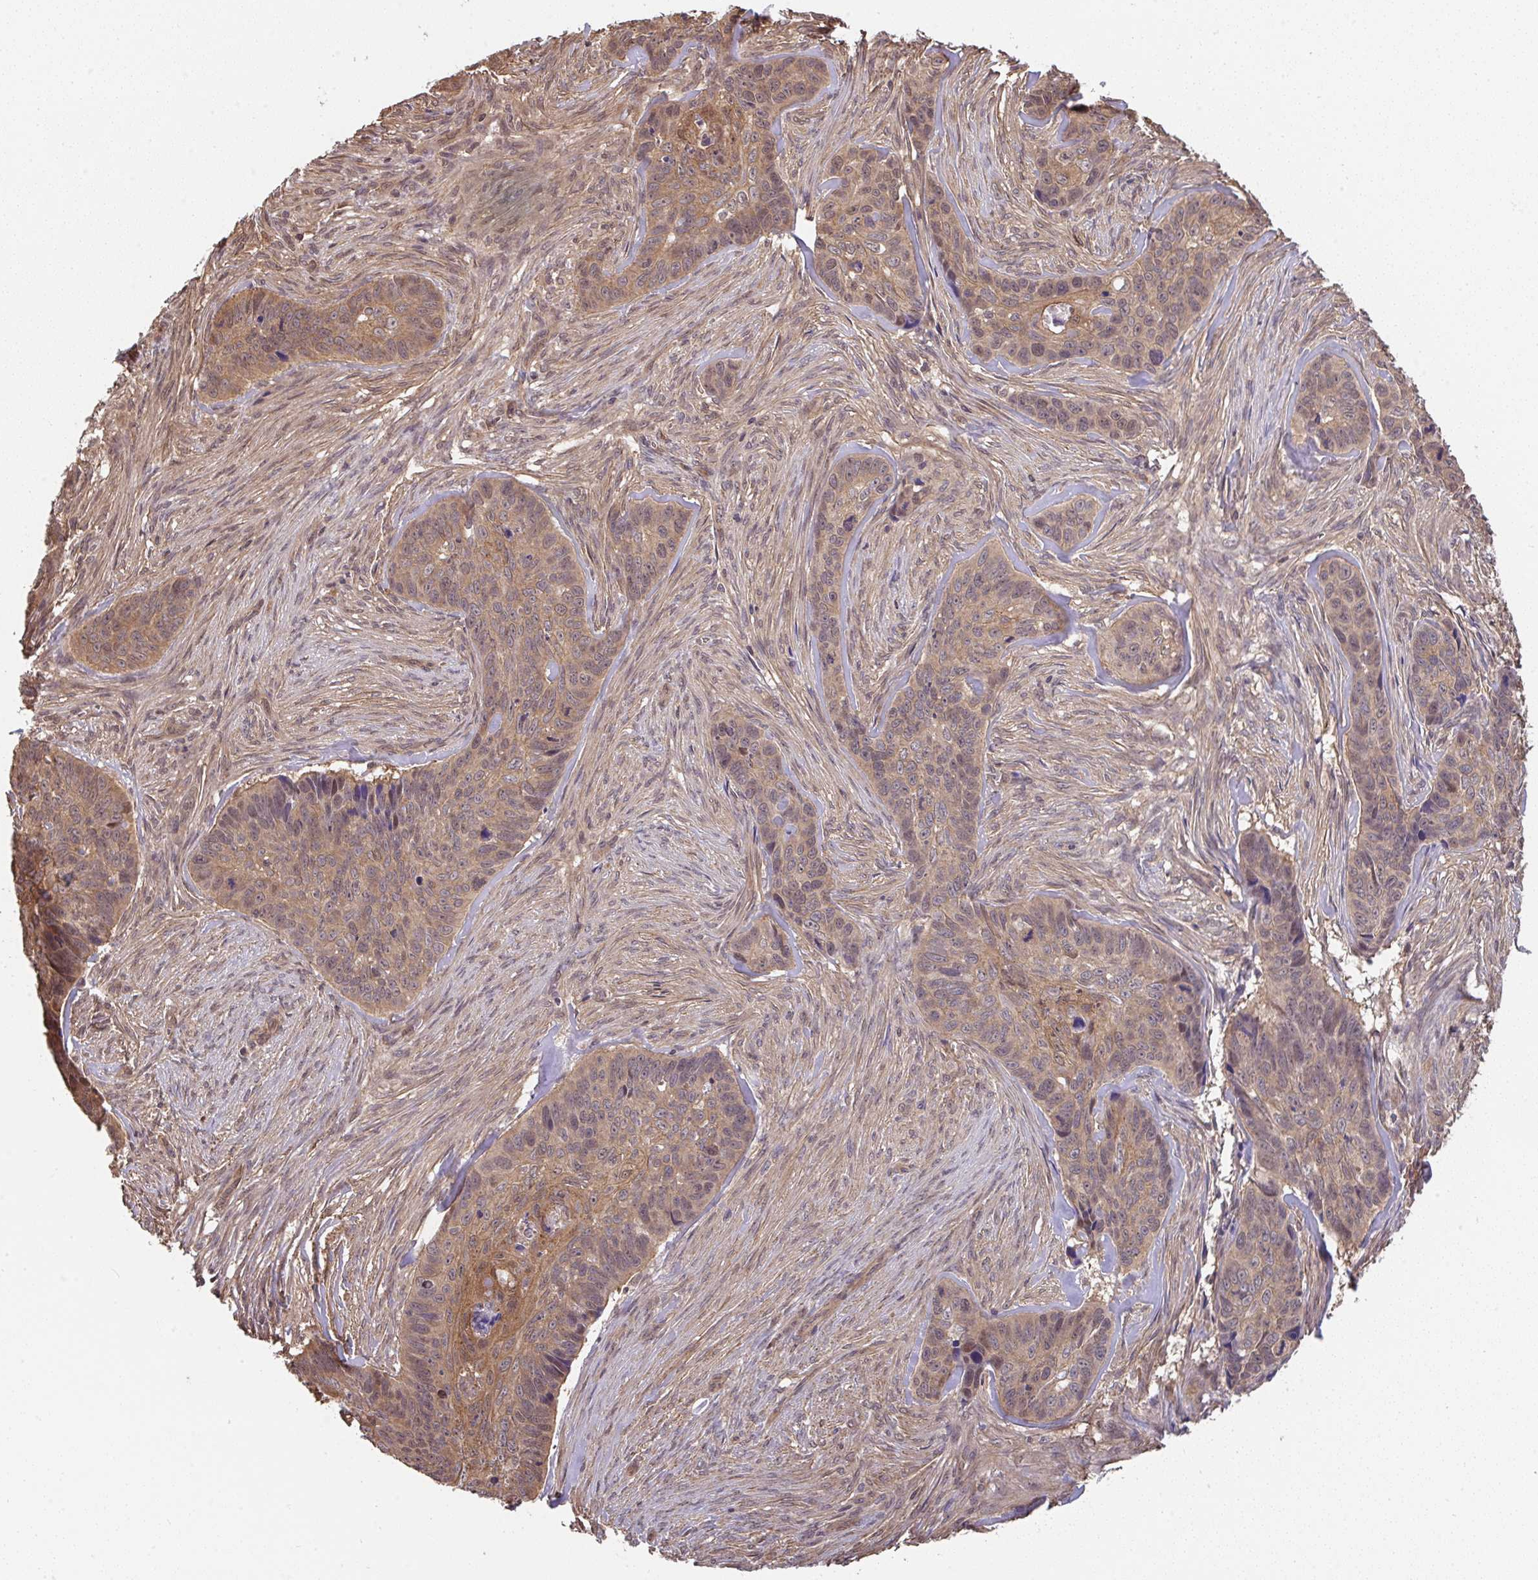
{"staining": {"intensity": "moderate", "quantity": ">75%", "location": "cytoplasmic/membranous,nuclear"}, "tissue": "skin cancer", "cell_type": "Tumor cells", "image_type": "cancer", "snomed": [{"axis": "morphology", "description": "Basal cell carcinoma"}, {"axis": "topography", "description": "Skin"}], "caption": "About >75% of tumor cells in basal cell carcinoma (skin) exhibit moderate cytoplasmic/membranous and nuclear protein staining as visualized by brown immunohistochemical staining.", "gene": "ZNF696", "patient": {"sex": "female", "age": 82}}